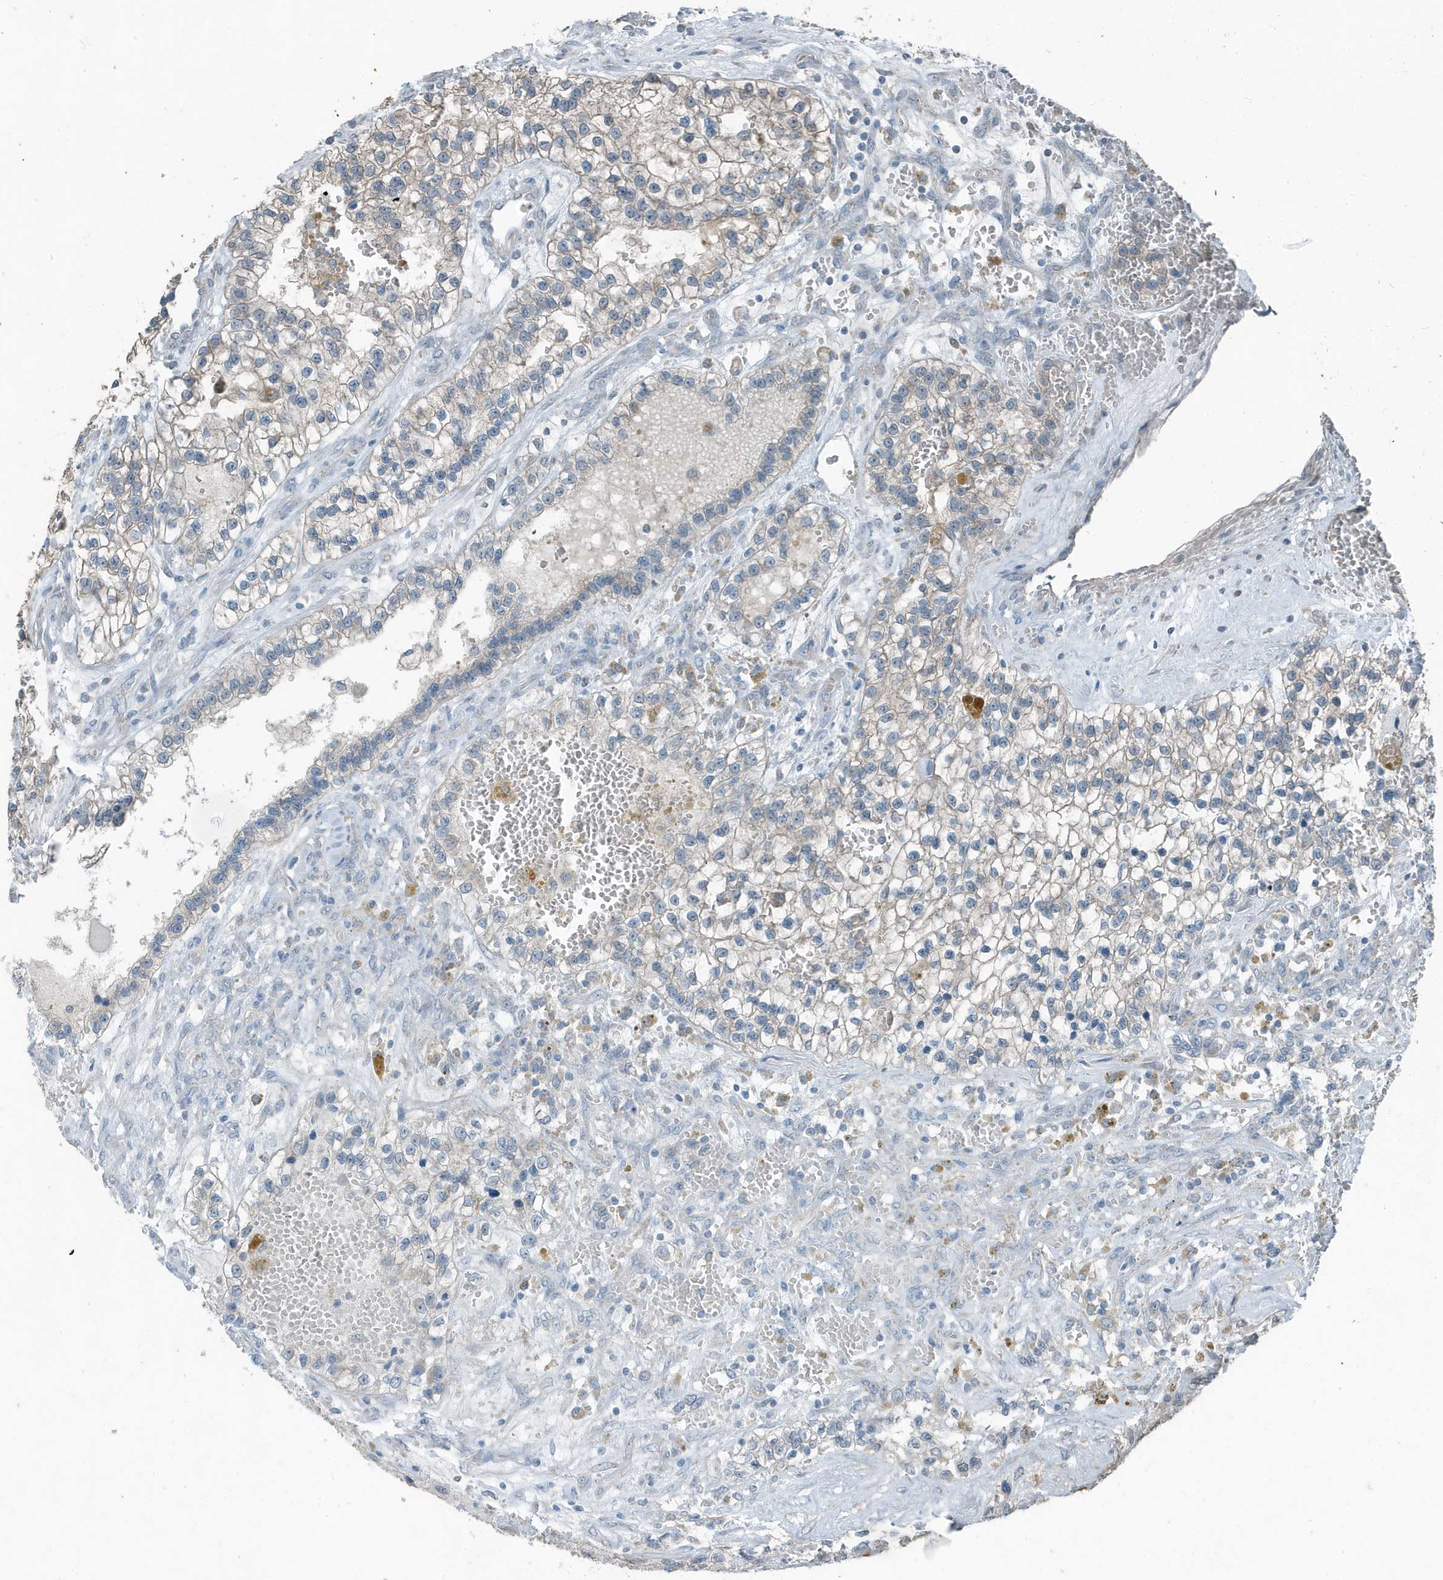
{"staining": {"intensity": "weak", "quantity": "<25%", "location": "cytoplasmic/membranous"}, "tissue": "renal cancer", "cell_type": "Tumor cells", "image_type": "cancer", "snomed": [{"axis": "morphology", "description": "Adenocarcinoma, NOS"}, {"axis": "topography", "description": "Kidney"}], "caption": "High magnification brightfield microscopy of adenocarcinoma (renal) stained with DAB (3,3'-diaminobenzidine) (brown) and counterstained with hematoxylin (blue): tumor cells show no significant staining. (Stains: DAB IHC with hematoxylin counter stain, Microscopy: brightfield microscopy at high magnification).", "gene": "MT-CYB", "patient": {"sex": "female", "age": 57}}